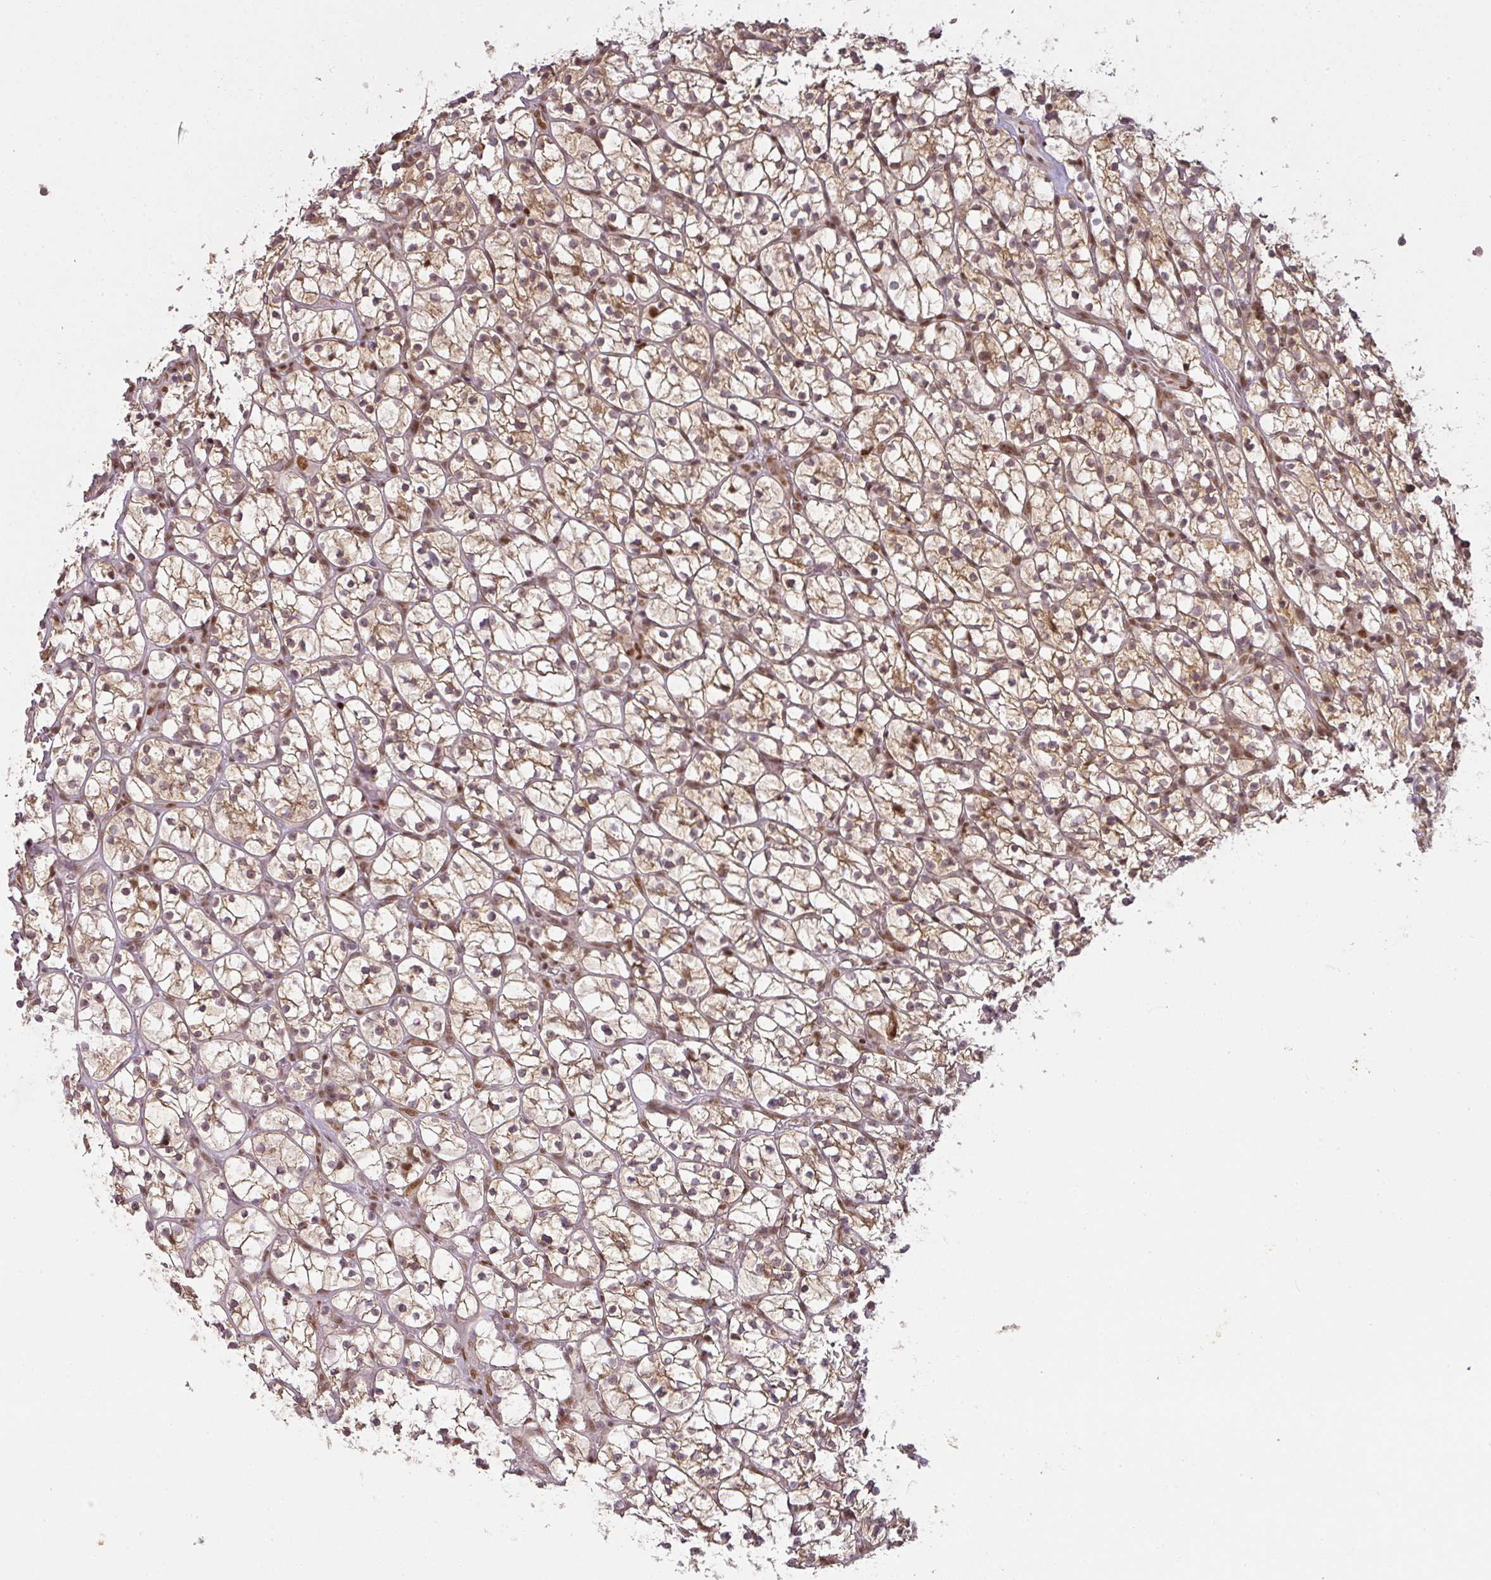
{"staining": {"intensity": "moderate", "quantity": ">75%", "location": "cytoplasmic/membranous,nuclear"}, "tissue": "renal cancer", "cell_type": "Tumor cells", "image_type": "cancer", "snomed": [{"axis": "morphology", "description": "Adenocarcinoma, NOS"}, {"axis": "topography", "description": "Kidney"}], "caption": "Renal adenocarcinoma stained with a protein marker reveals moderate staining in tumor cells.", "gene": "GPRIN2", "patient": {"sex": "female", "age": 64}}